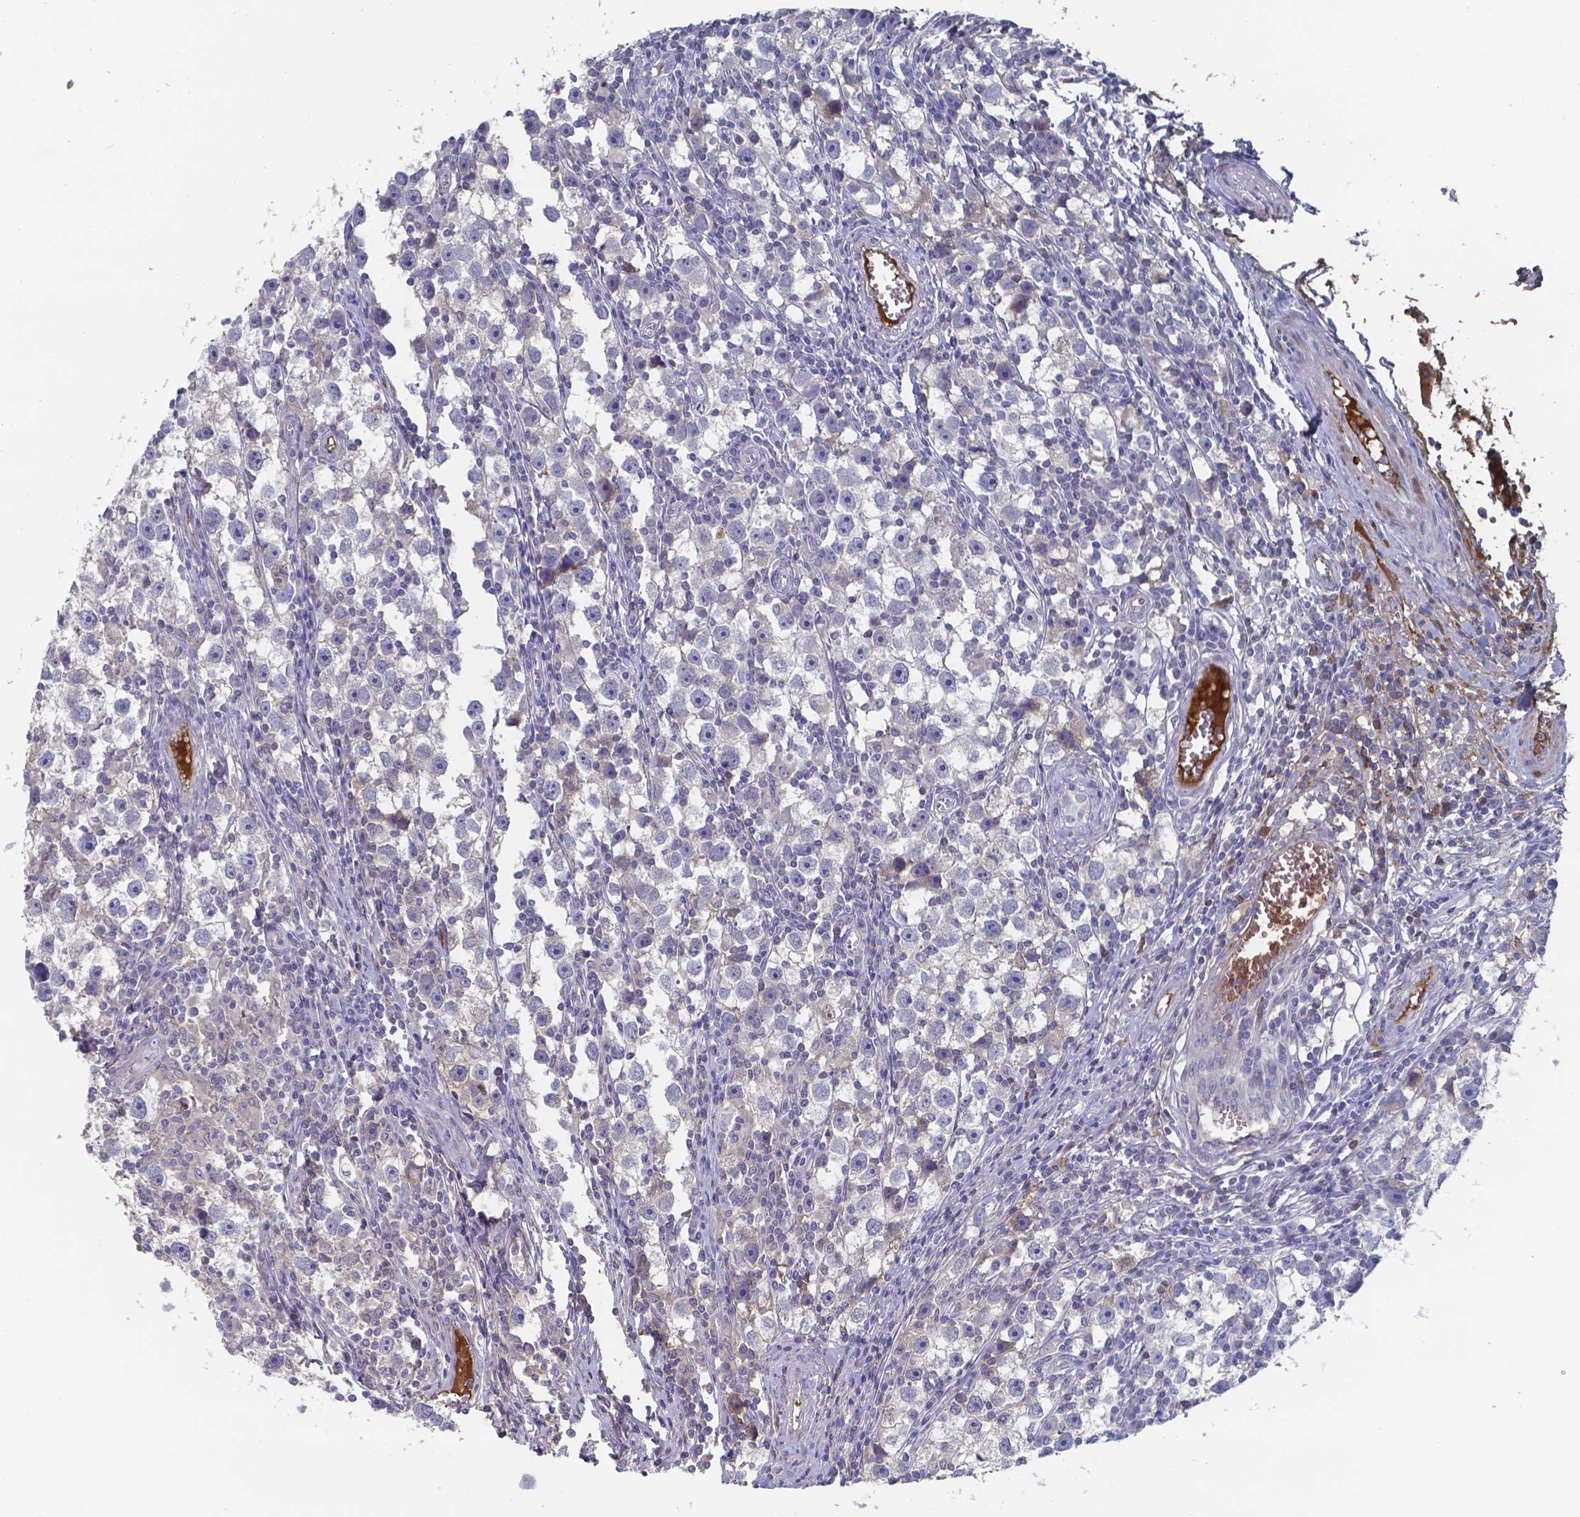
{"staining": {"intensity": "negative", "quantity": "none", "location": "none"}, "tissue": "testis cancer", "cell_type": "Tumor cells", "image_type": "cancer", "snomed": [{"axis": "morphology", "description": "Seminoma, NOS"}, {"axis": "topography", "description": "Testis"}], "caption": "An image of human seminoma (testis) is negative for staining in tumor cells.", "gene": "BTBD17", "patient": {"sex": "male", "age": 30}}